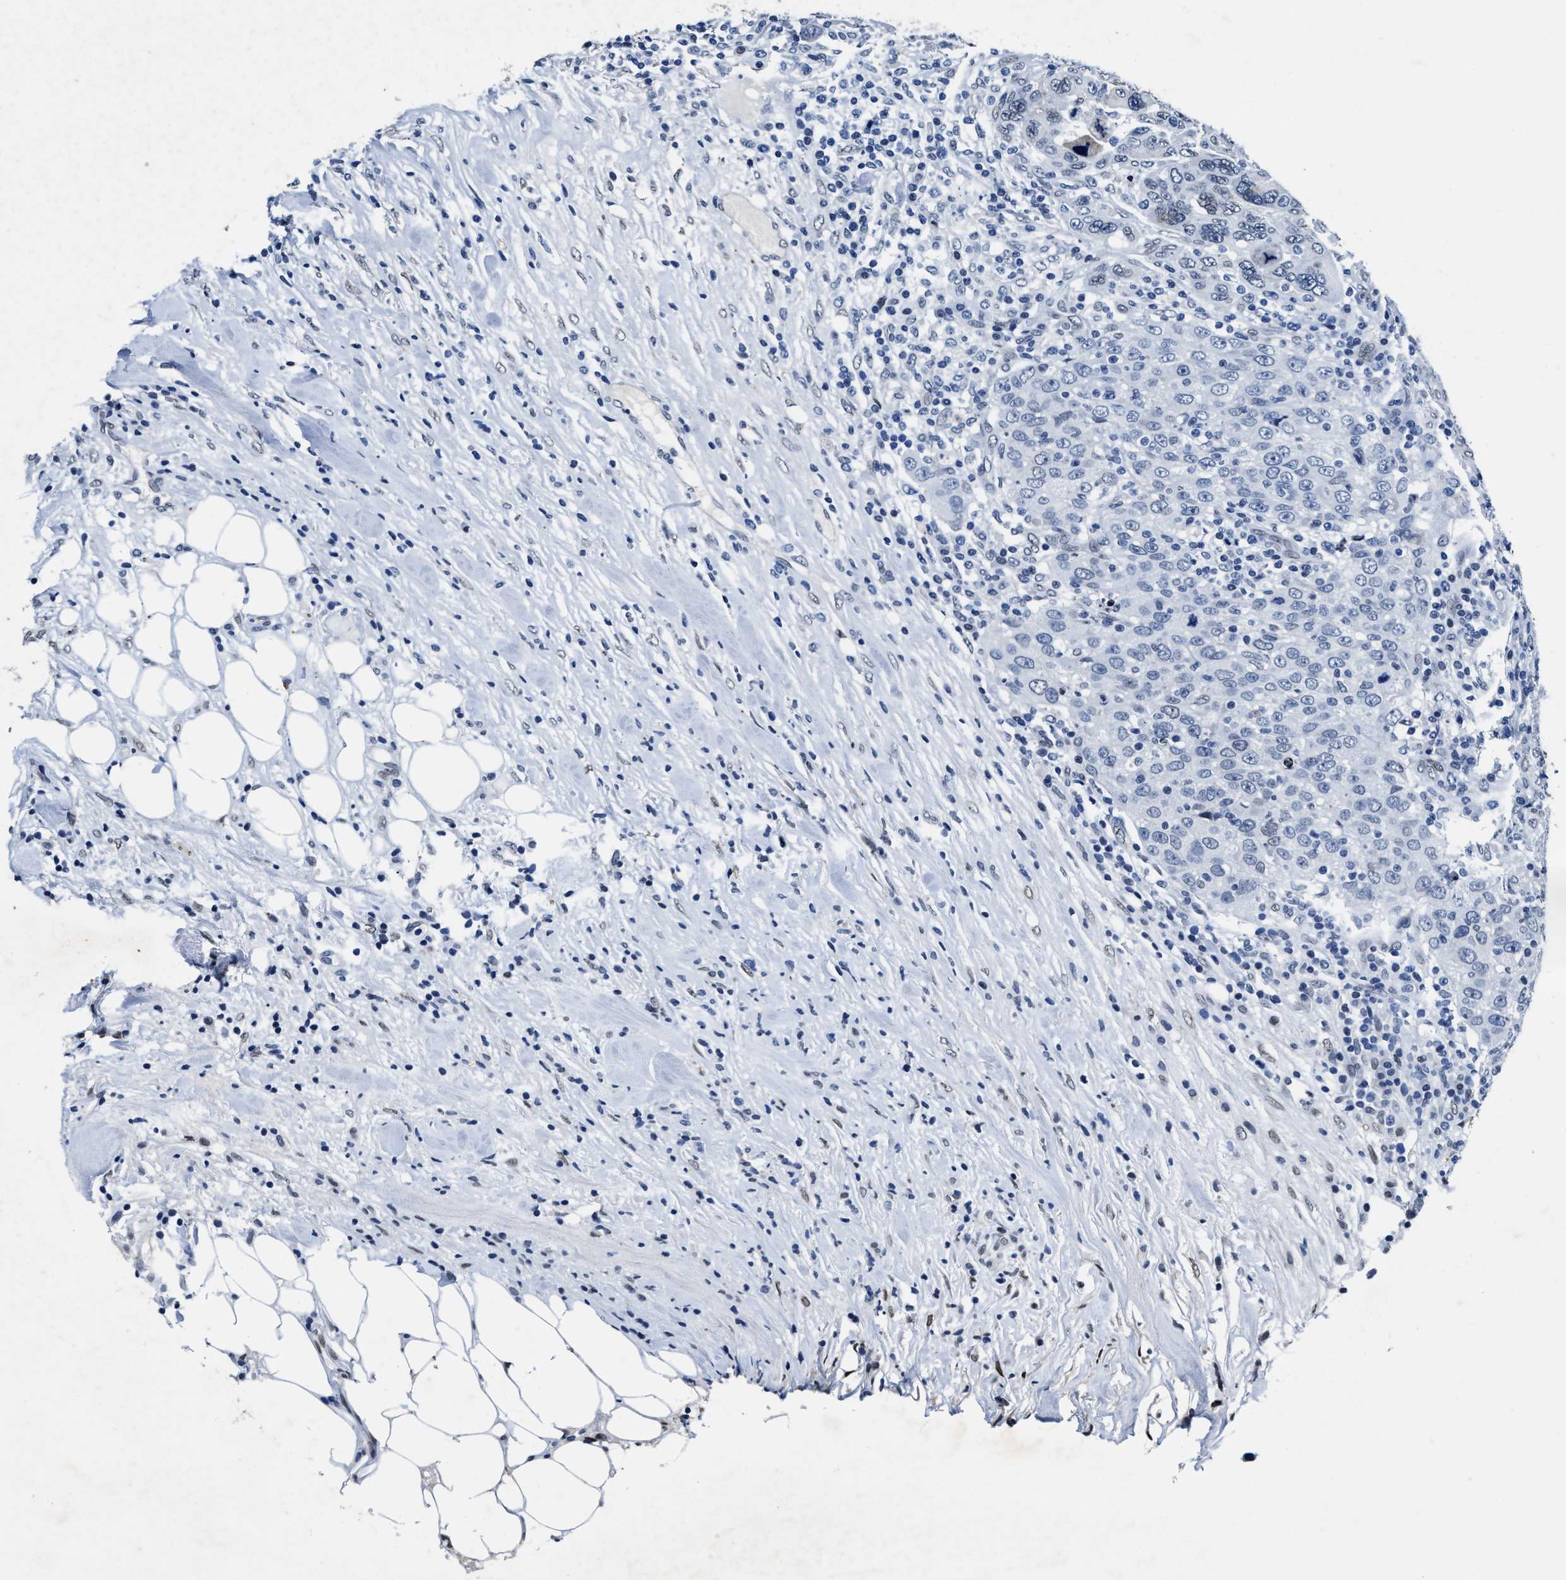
{"staining": {"intensity": "weak", "quantity": "<25%", "location": "nuclear"}, "tissue": "breast cancer", "cell_type": "Tumor cells", "image_type": "cancer", "snomed": [{"axis": "morphology", "description": "Duct carcinoma"}, {"axis": "topography", "description": "Breast"}], "caption": "The immunohistochemistry (IHC) micrograph has no significant positivity in tumor cells of breast cancer tissue. The staining was performed using DAB to visualize the protein expression in brown, while the nuclei were stained in blue with hematoxylin (Magnification: 20x).", "gene": "UBN2", "patient": {"sex": "female", "age": 37}}